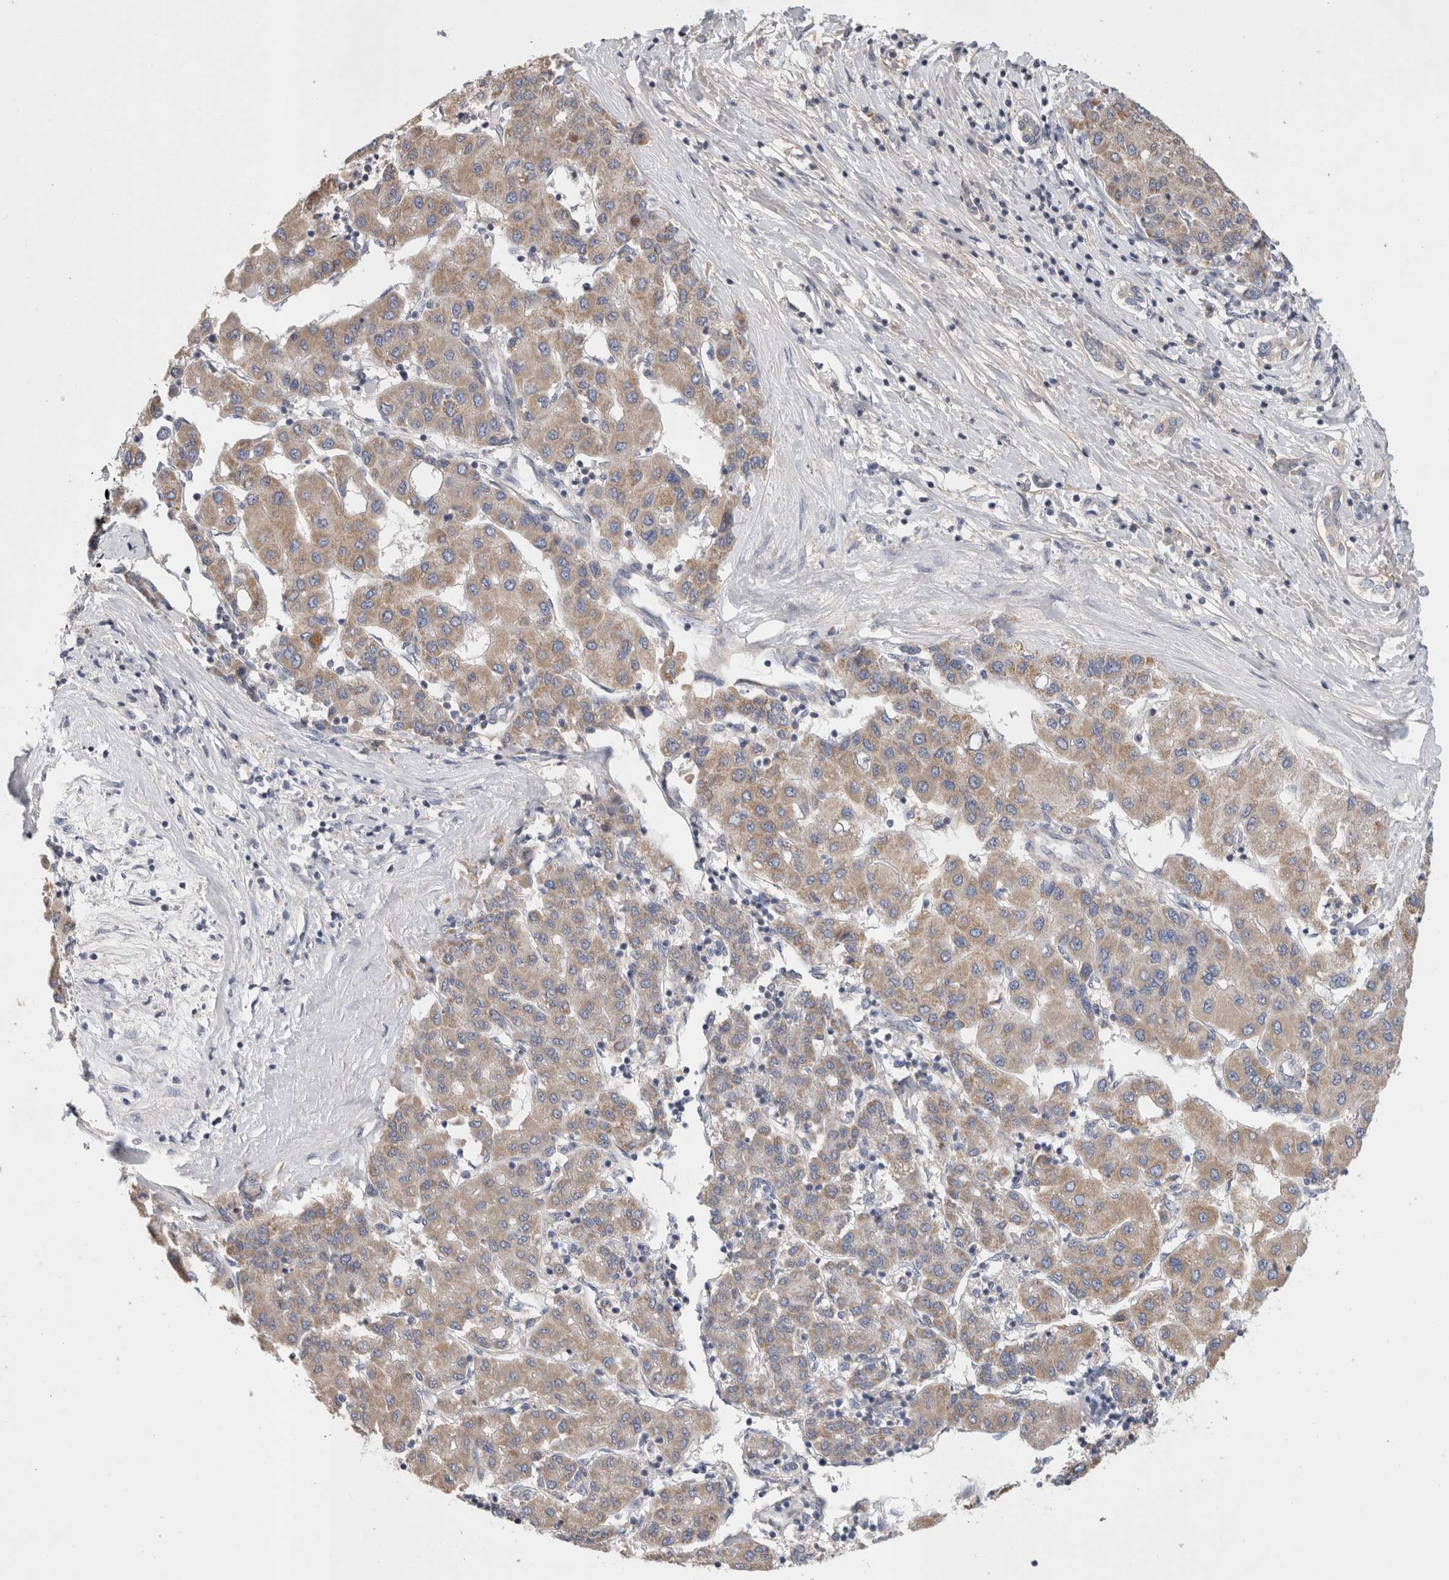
{"staining": {"intensity": "weak", "quantity": ">75%", "location": "cytoplasmic/membranous"}, "tissue": "liver cancer", "cell_type": "Tumor cells", "image_type": "cancer", "snomed": [{"axis": "morphology", "description": "Carcinoma, Hepatocellular, NOS"}, {"axis": "topography", "description": "Liver"}], "caption": "The photomicrograph exhibits a brown stain indicating the presence of a protein in the cytoplasmic/membranous of tumor cells in hepatocellular carcinoma (liver). (DAB (3,3'-diaminobenzidine) IHC with brightfield microscopy, high magnification).", "gene": "IARS2", "patient": {"sex": "male", "age": 65}}